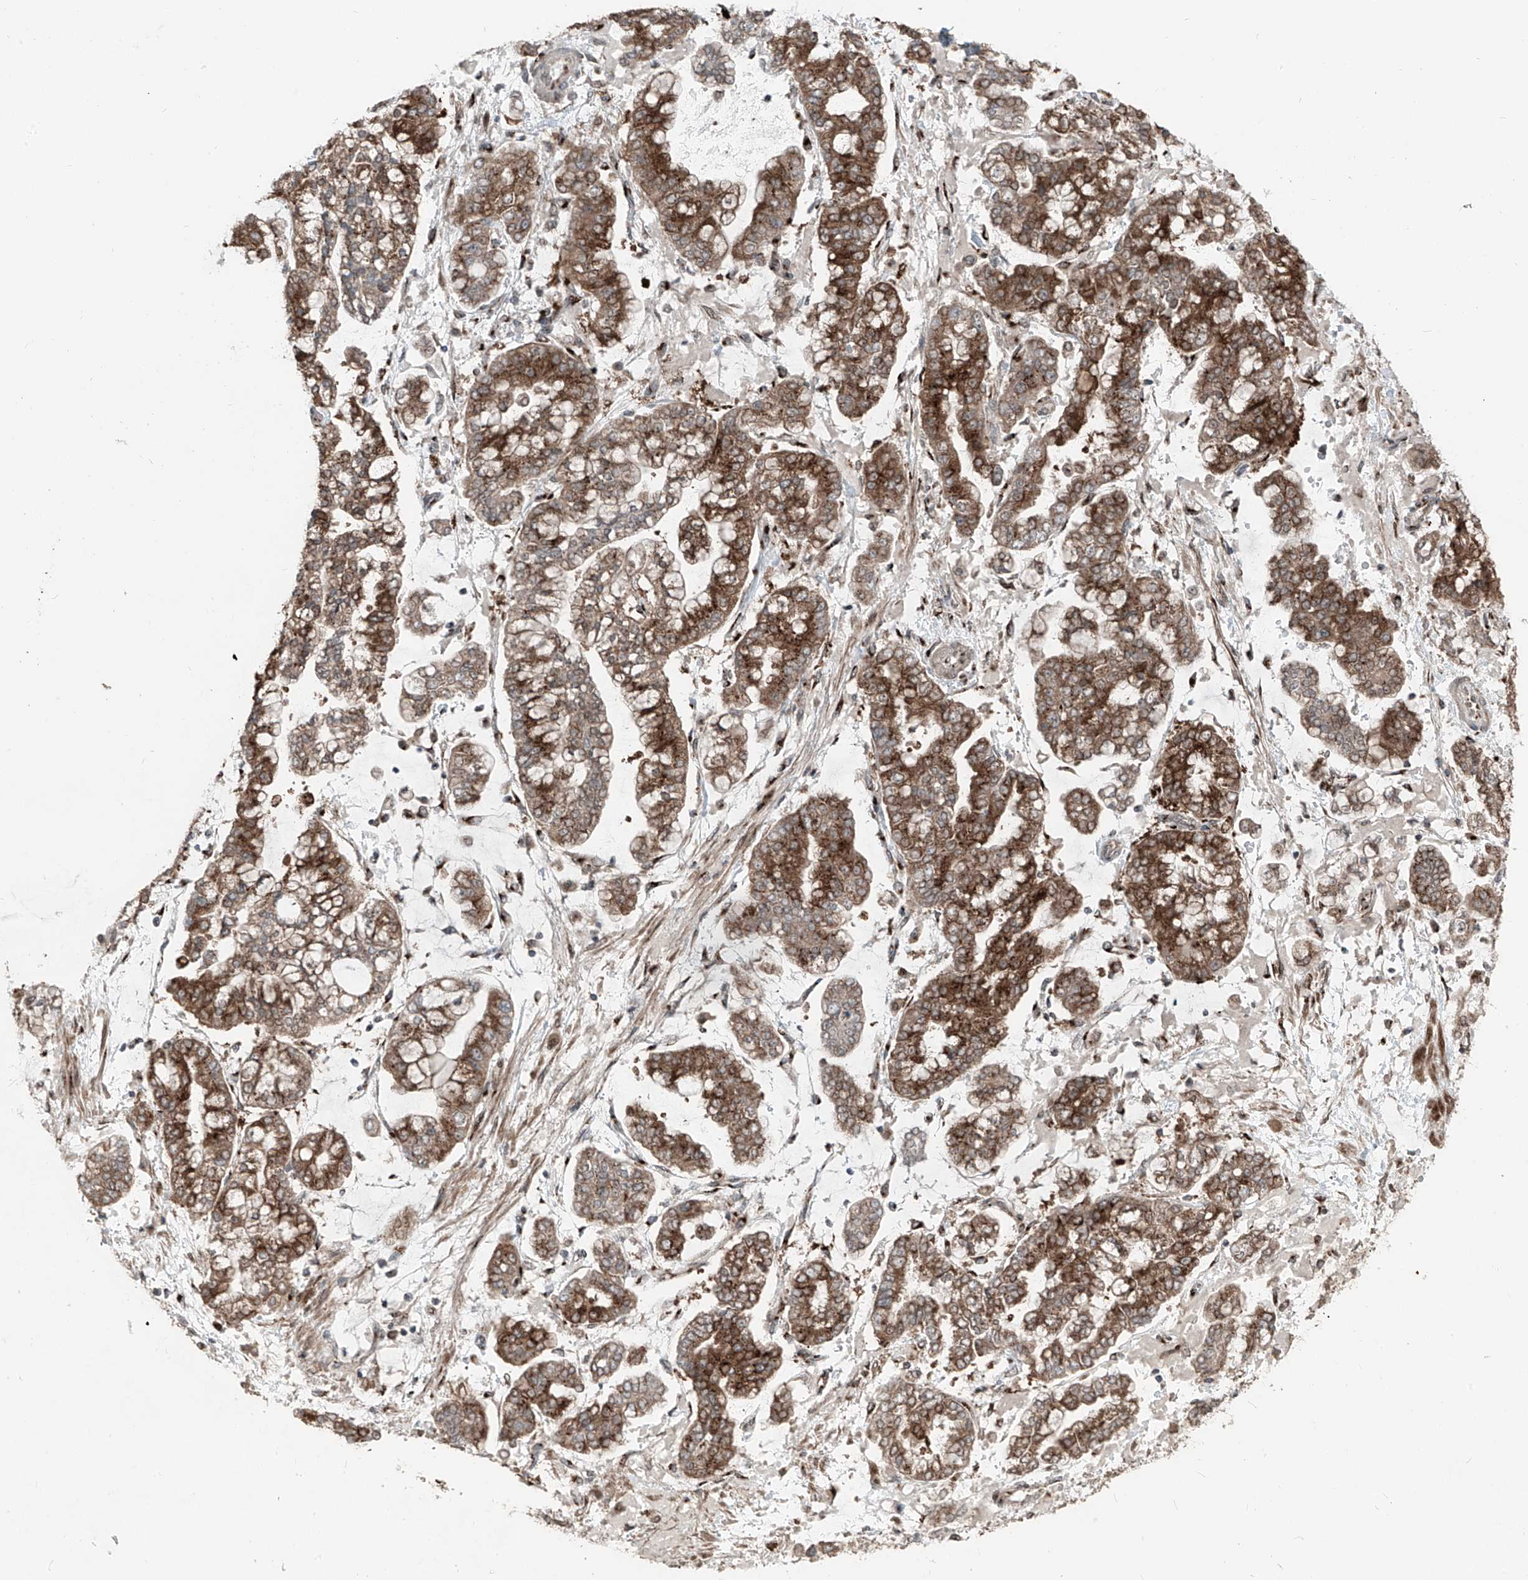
{"staining": {"intensity": "strong", "quantity": ">75%", "location": "cytoplasmic/membranous"}, "tissue": "stomach cancer", "cell_type": "Tumor cells", "image_type": "cancer", "snomed": [{"axis": "morphology", "description": "Normal tissue, NOS"}, {"axis": "morphology", "description": "Adenocarcinoma, NOS"}, {"axis": "topography", "description": "Stomach, upper"}, {"axis": "topography", "description": "Stomach"}], "caption": "The immunohistochemical stain labels strong cytoplasmic/membranous staining in tumor cells of stomach adenocarcinoma tissue. (DAB IHC, brown staining for protein, blue staining for nuclei).", "gene": "ERLEC1", "patient": {"sex": "male", "age": 76}}